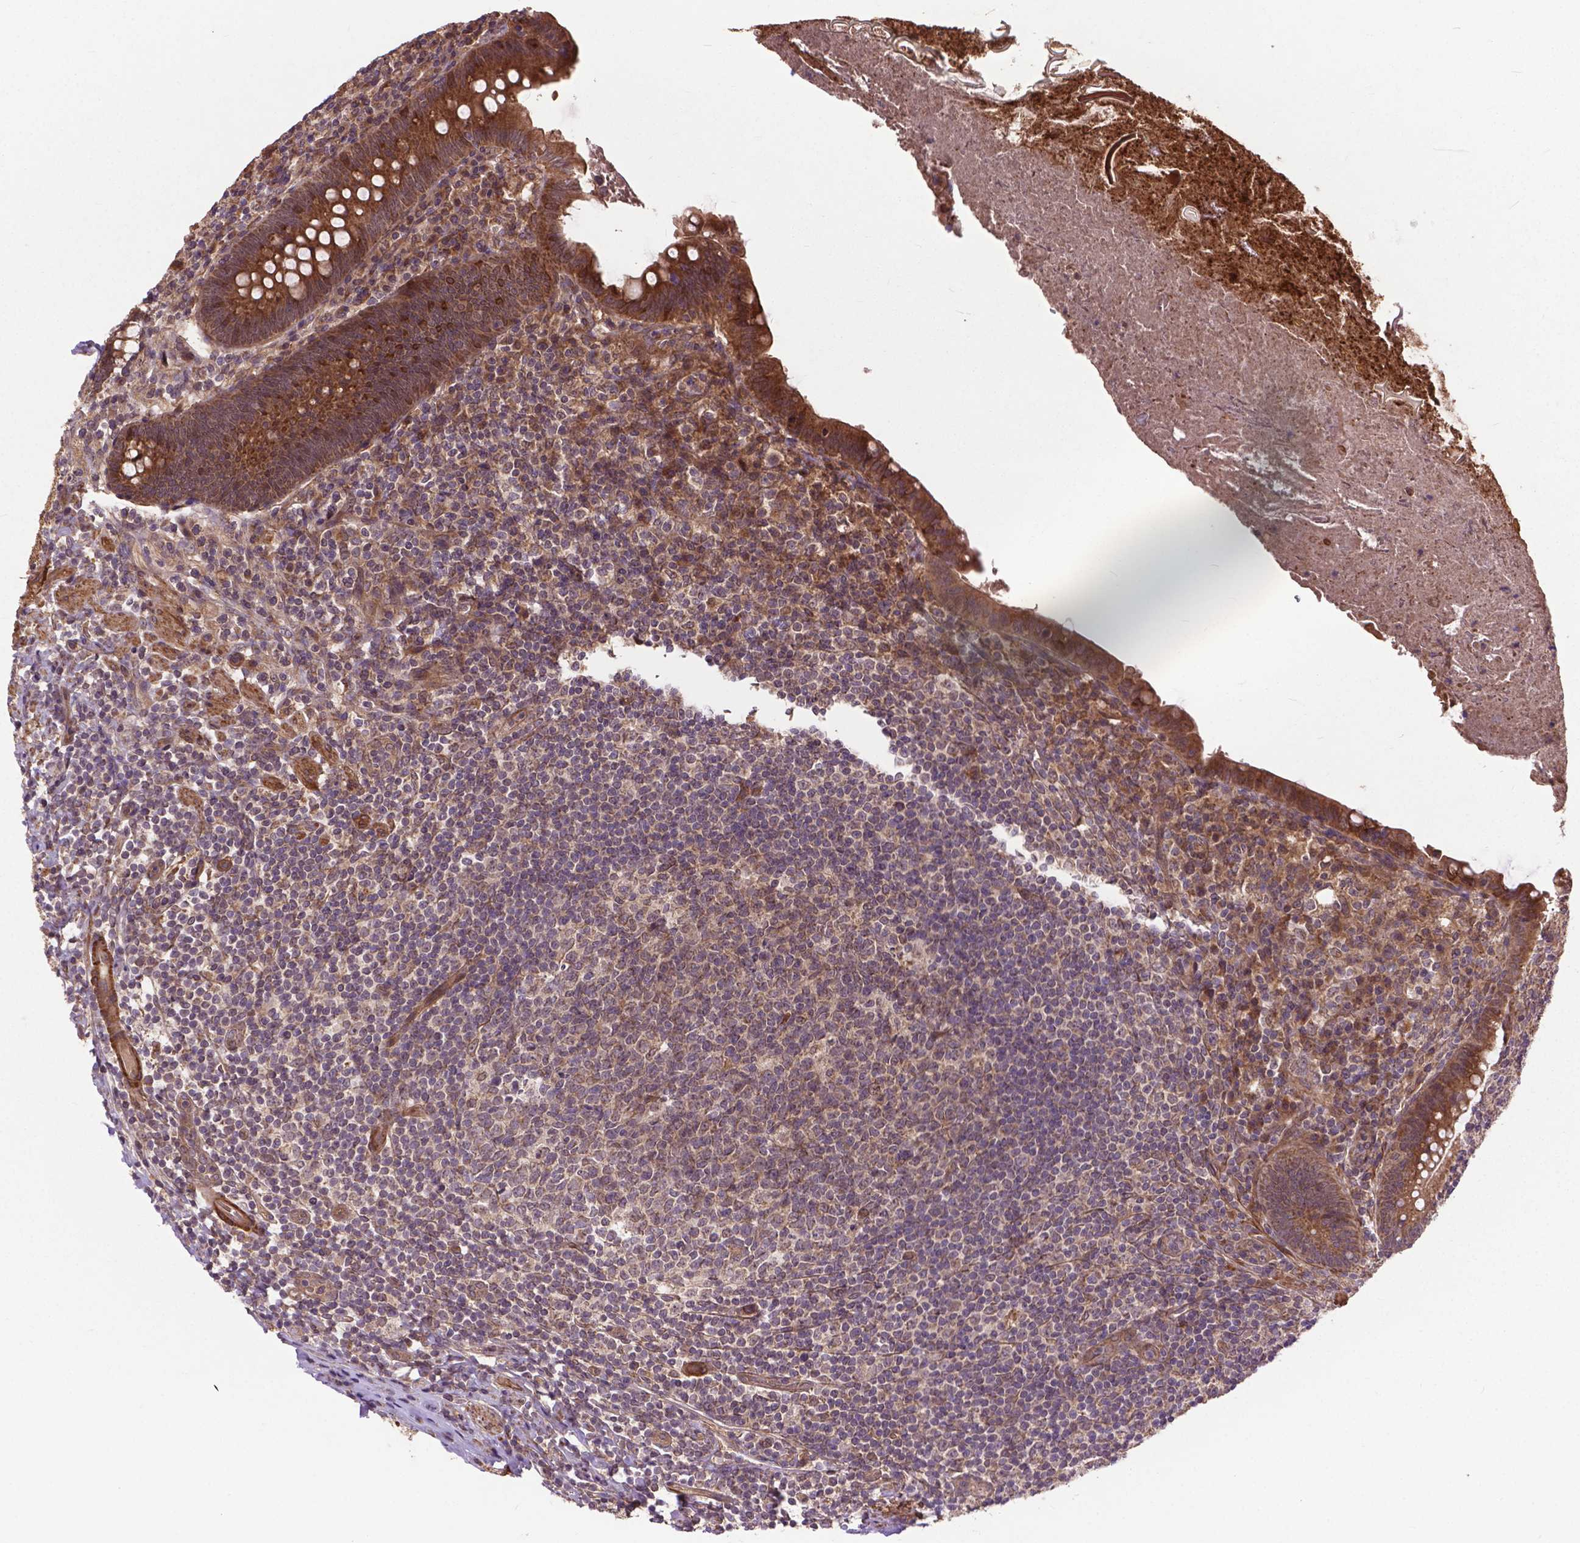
{"staining": {"intensity": "strong", "quantity": ">75%", "location": "cytoplasmic/membranous"}, "tissue": "appendix", "cell_type": "Glandular cells", "image_type": "normal", "snomed": [{"axis": "morphology", "description": "Normal tissue, NOS"}, {"axis": "topography", "description": "Appendix"}], "caption": "Human appendix stained for a protein (brown) demonstrates strong cytoplasmic/membranous positive staining in approximately >75% of glandular cells.", "gene": "ZNF616", "patient": {"sex": "male", "age": 47}}